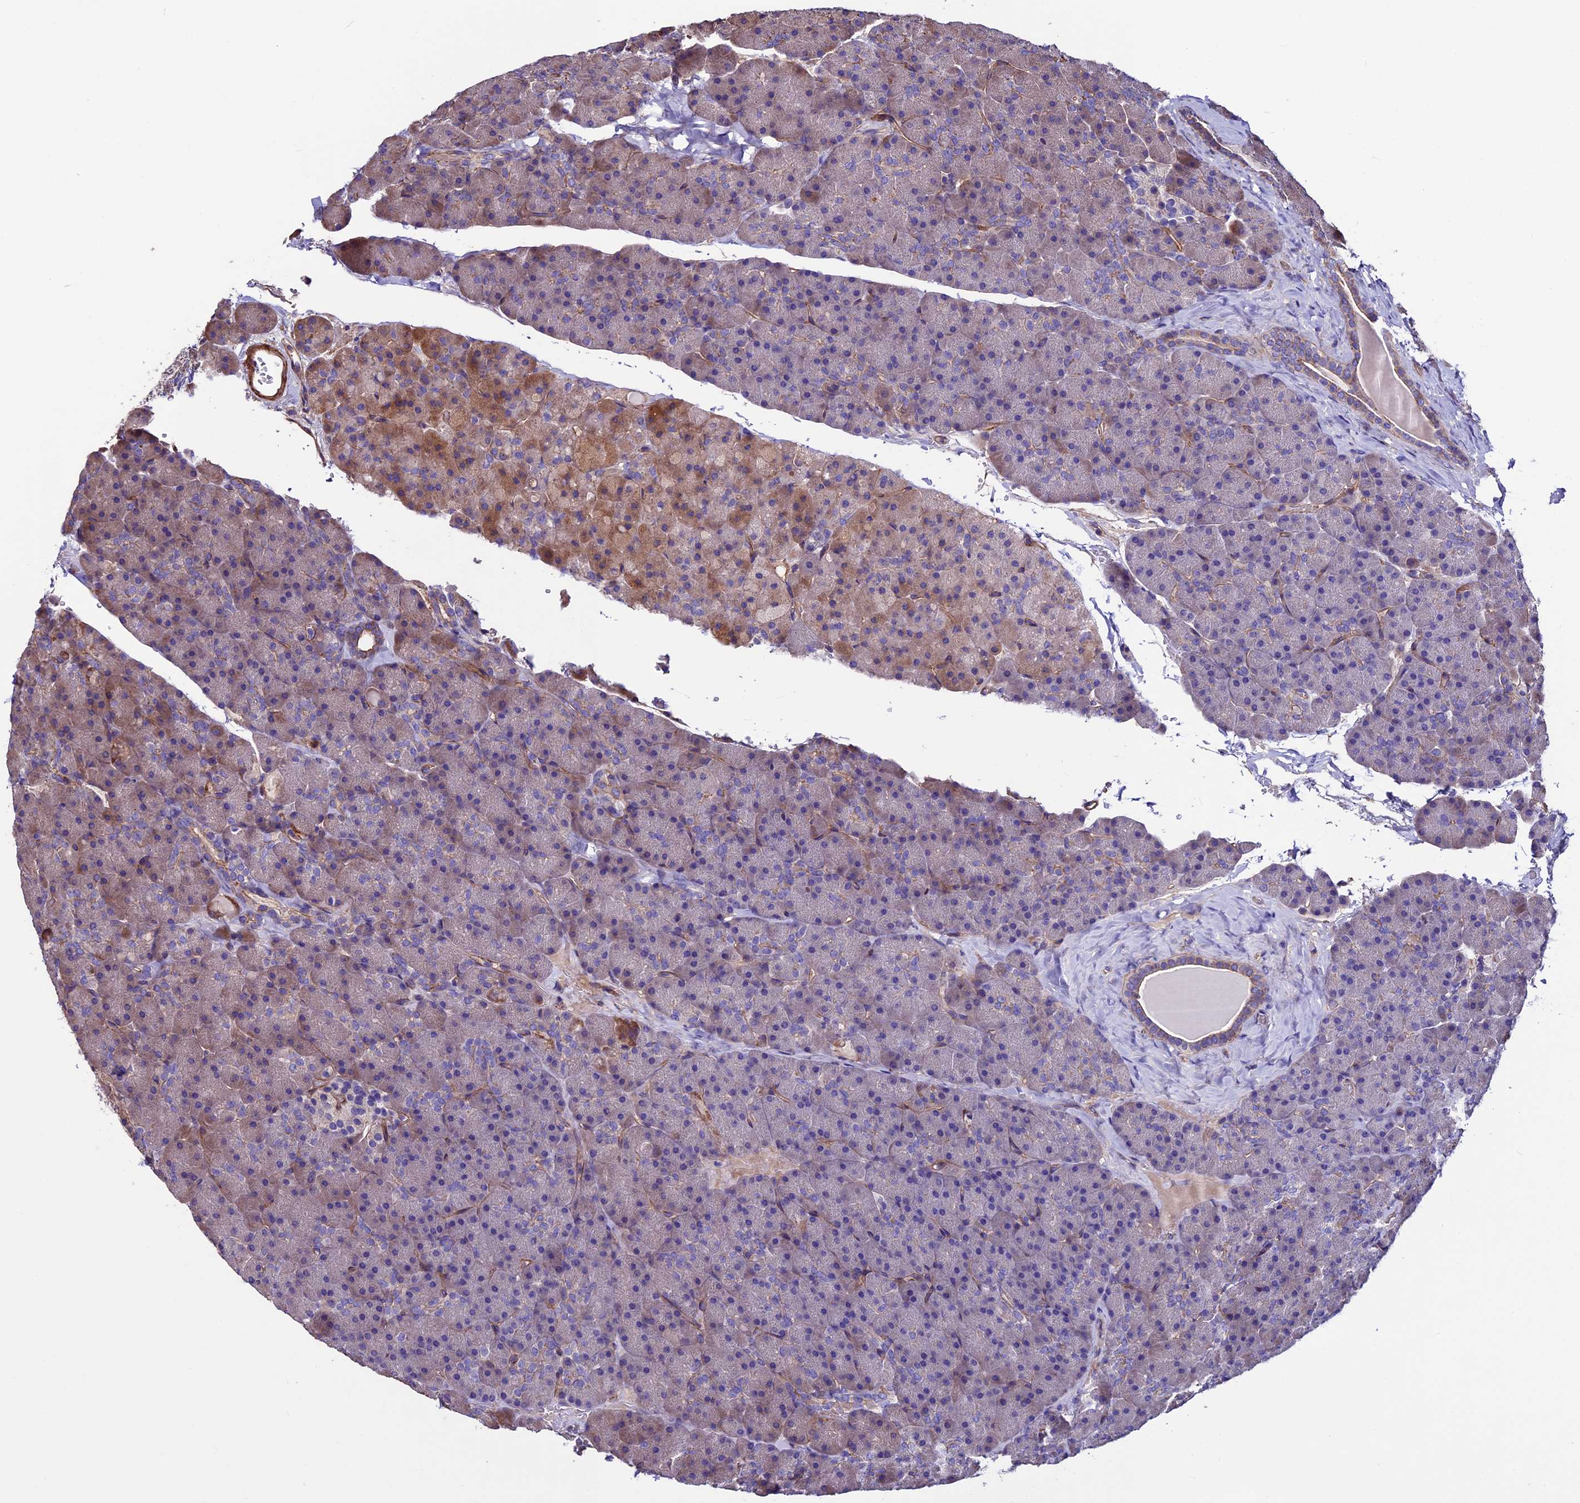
{"staining": {"intensity": "moderate", "quantity": "<25%", "location": "cytoplasmic/membranous"}, "tissue": "pancreas", "cell_type": "Exocrine glandular cells", "image_type": "normal", "snomed": [{"axis": "morphology", "description": "Normal tissue, NOS"}, {"axis": "topography", "description": "Pancreas"}], "caption": "DAB (3,3'-diaminobenzidine) immunohistochemical staining of unremarkable human pancreas displays moderate cytoplasmic/membranous protein expression in about <25% of exocrine glandular cells. The staining is performed using DAB (3,3'-diaminobenzidine) brown chromogen to label protein expression. The nuclei are counter-stained blue using hematoxylin.", "gene": "EVA1B", "patient": {"sex": "male", "age": 36}}